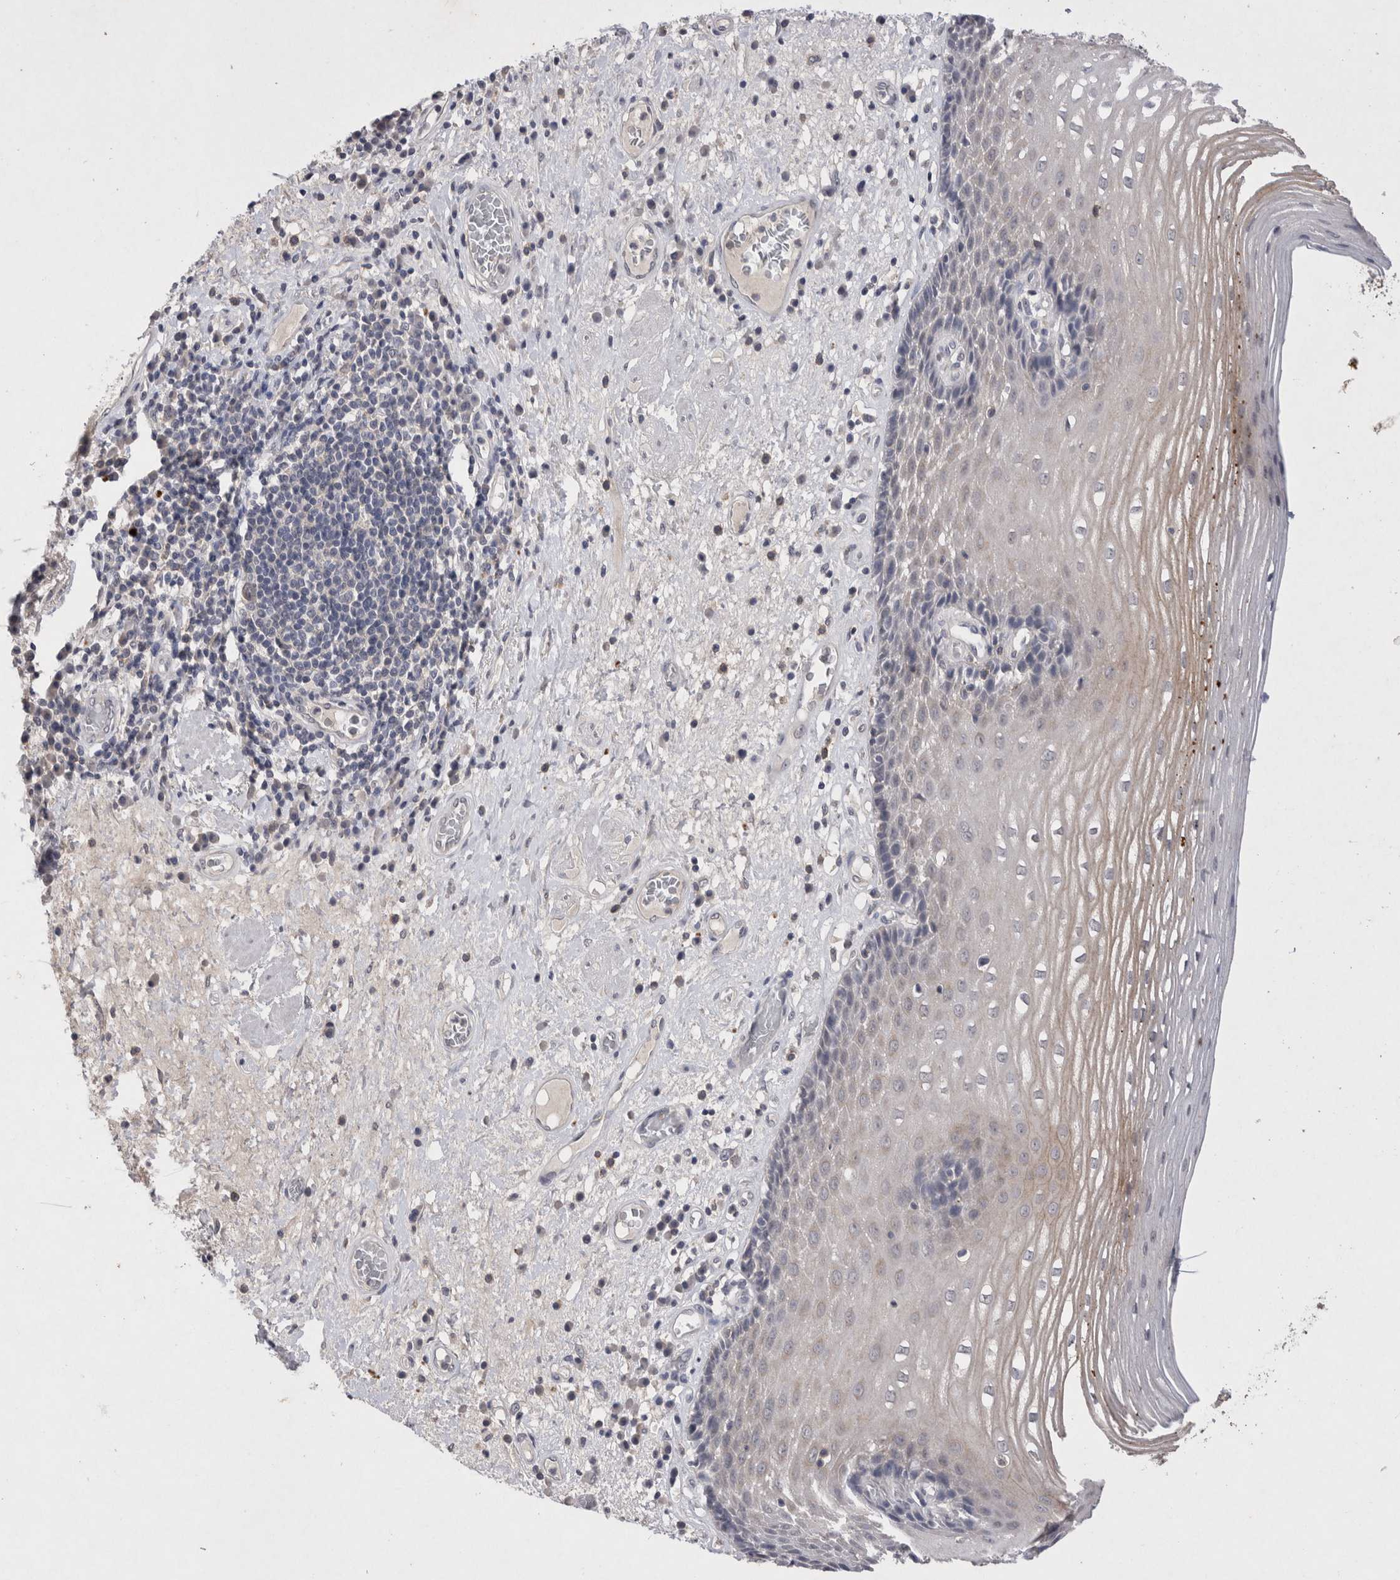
{"staining": {"intensity": "weak", "quantity": "25%-75%", "location": "cytoplasmic/membranous"}, "tissue": "esophagus", "cell_type": "Squamous epithelial cells", "image_type": "normal", "snomed": [{"axis": "morphology", "description": "Normal tissue, NOS"}, {"axis": "morphology", "description": "Adenocarcinoma, NOS"}, {"axis": "topography", "description": "Esophagus"}], "caption": "The micrograph demonstrates immunohistochemical staining of benign esophagus. There is weak cytoplasmic/membranous staining is appreciated in approximately 25%-75% of squamous epithelial cells. Using DAB (3,3'-diaminobenzidine) (brown) and hematoxylin (blue) stains, captured at high magnification using brightfield microscopy.", "gene": "RASSF3", "patient": {"sex": "male", "age": 62}}